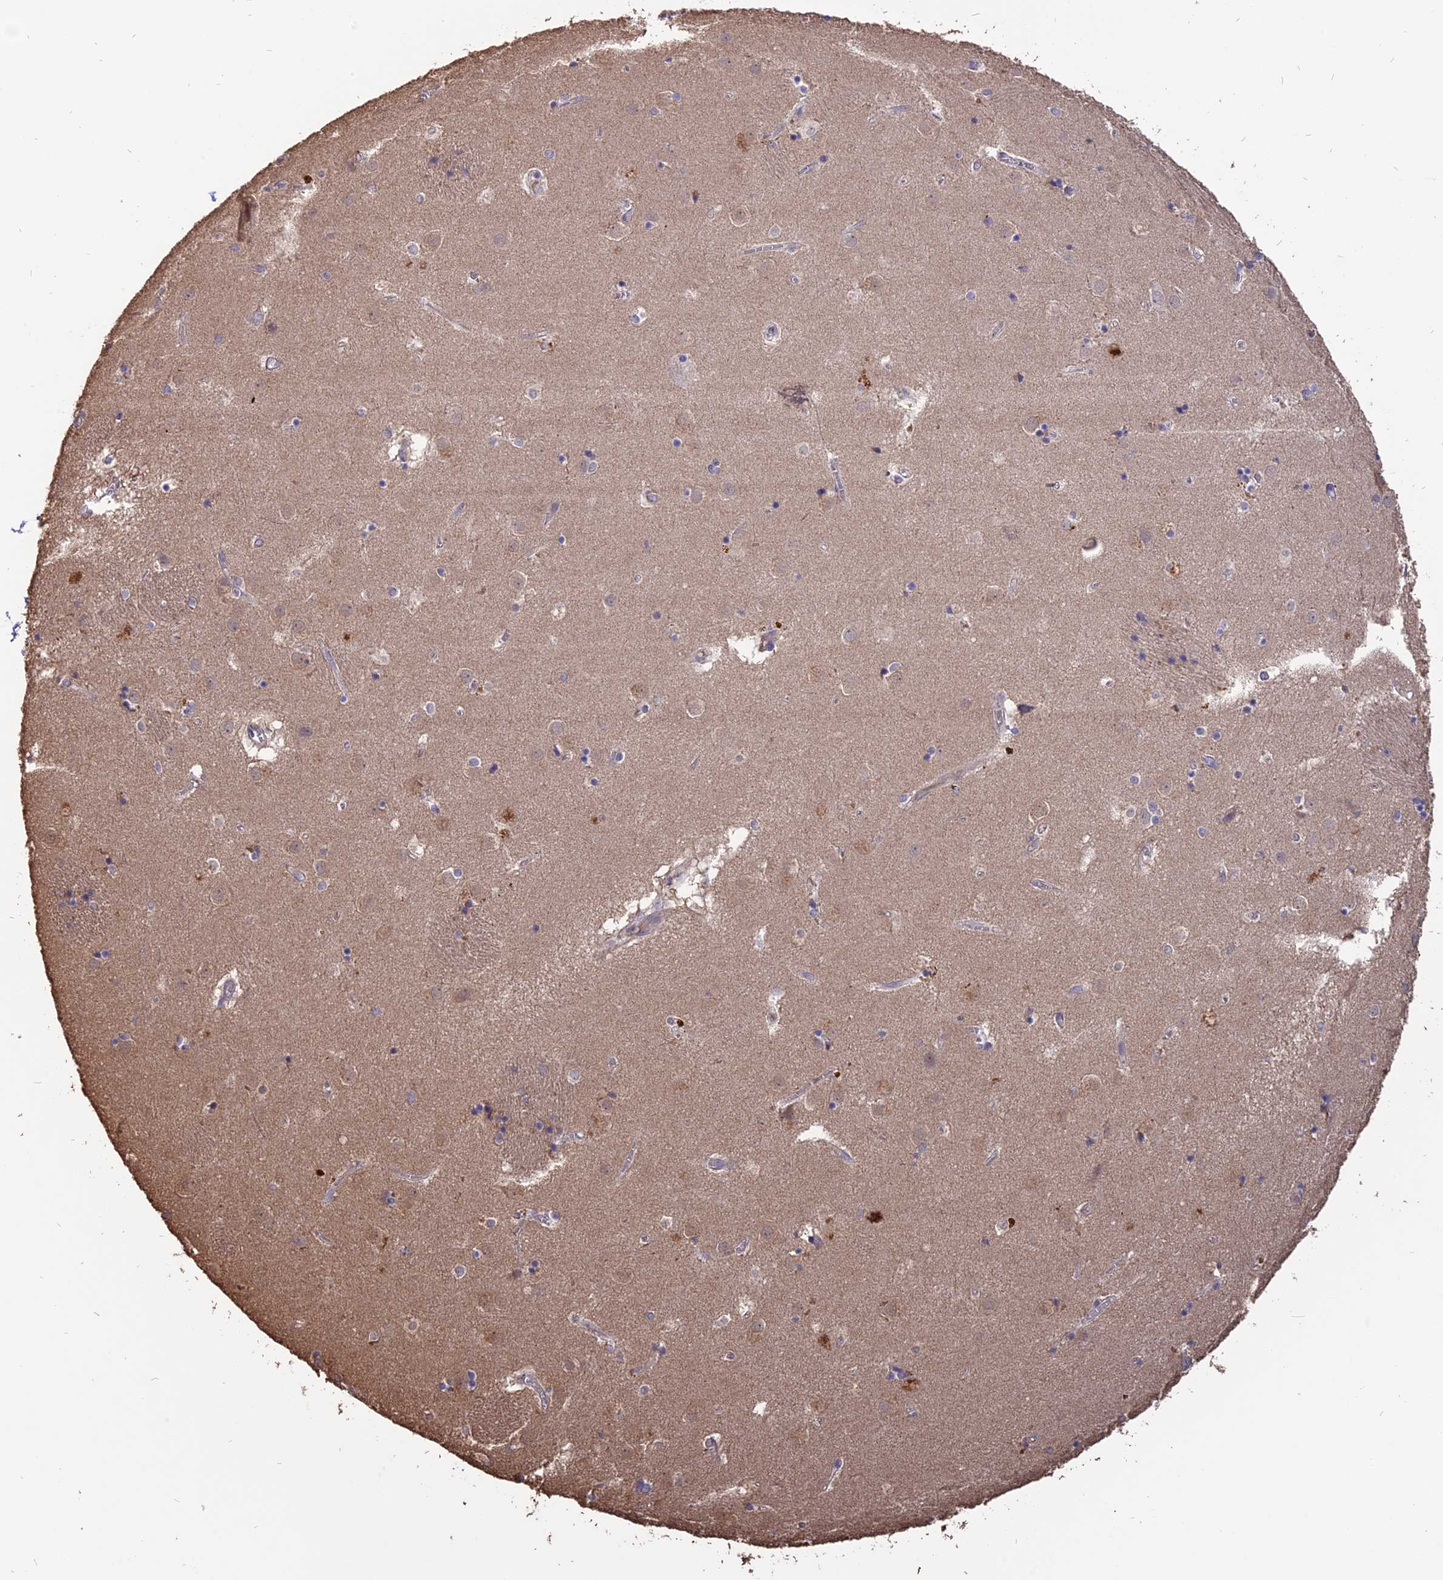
{"staining": {"intensity": "negative", "quantity": "none", "location": "none"}, "tissue": "caudate", "cell_type": "Glial cells", "image_type": "normal", "snomed": [{"axis": "morphology", "description": "Normal tissue, NOS"}, {"axis": "topography", "description": "Lateral ventricle wall"}], "caption": "DAB immunohistochemical staining of normal human caudate reveals no significant staining in glial cells. The staining was performed using DAB (3,3'-diaminobenzidine) to visualize the protein expression in brown, while the nuclei were stained in blue with hematoxylin (Magnification: 20x).", "gene": "CARMIL2", "patient": {"sex": "male", "age": 70}}